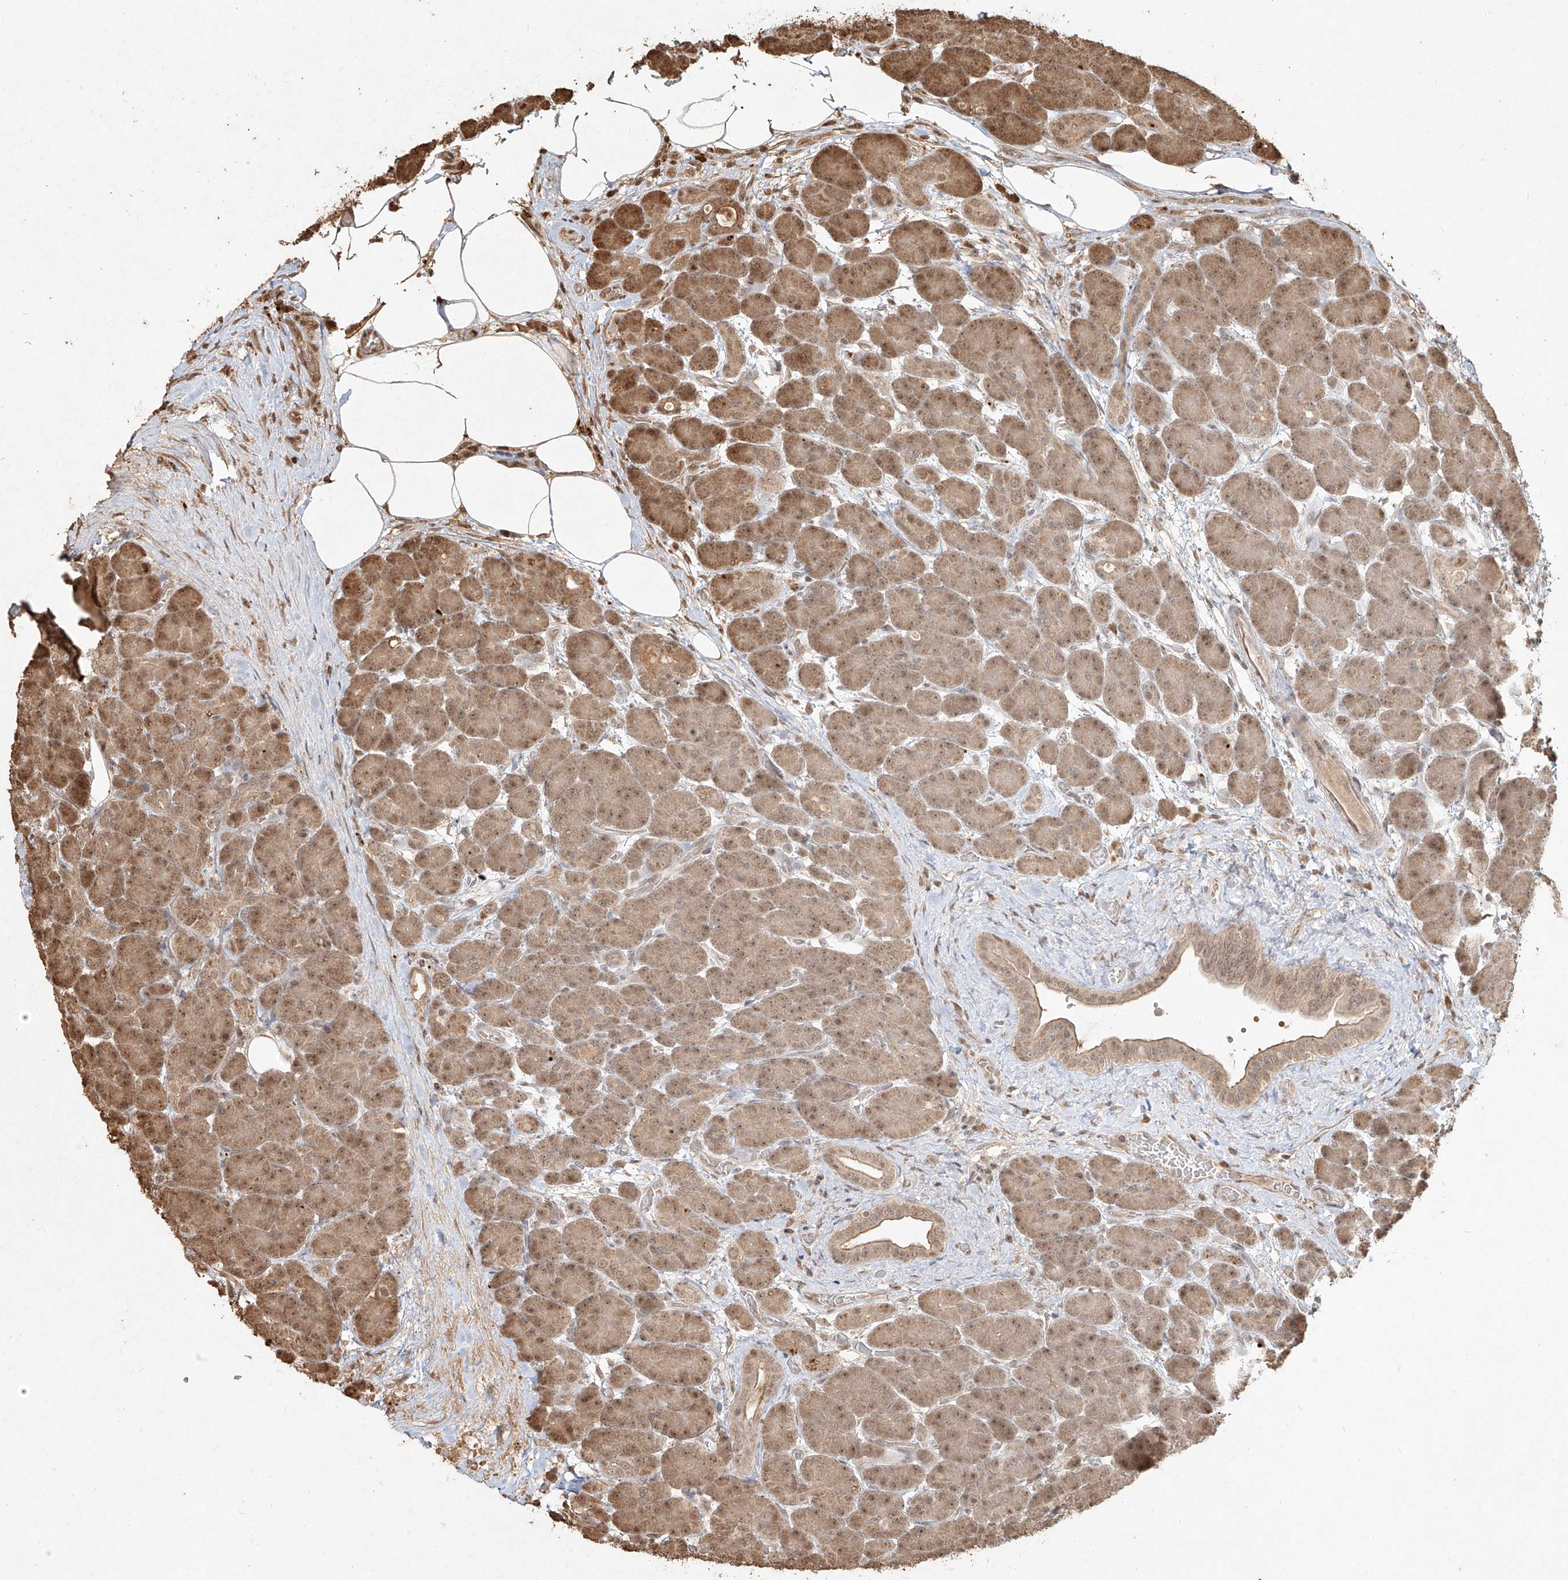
{"staining": {"intensity": "moderate", "quantity": ">75%", "location": "cytoplasmic/membranous,nuclear"}, "tissue": "pancreas", "cell_type": "Exocrine glandular cells", "image_type": "normal", "snomed": [{"axis": "morphology", "description": "Normal tissue, NOS"}, {"axis": "topography", "description": "Pancreas"}], "caption": "The micrograph exhibits immunohistochemical staining of unremarkable pancreas. There is moderate cytoplasmic/membranous,nuclear staining is identified in approximately >75% of exocrine glandular cells.", "gene": "UBE2K", "patient": {"sex": "male", "age": 63}}